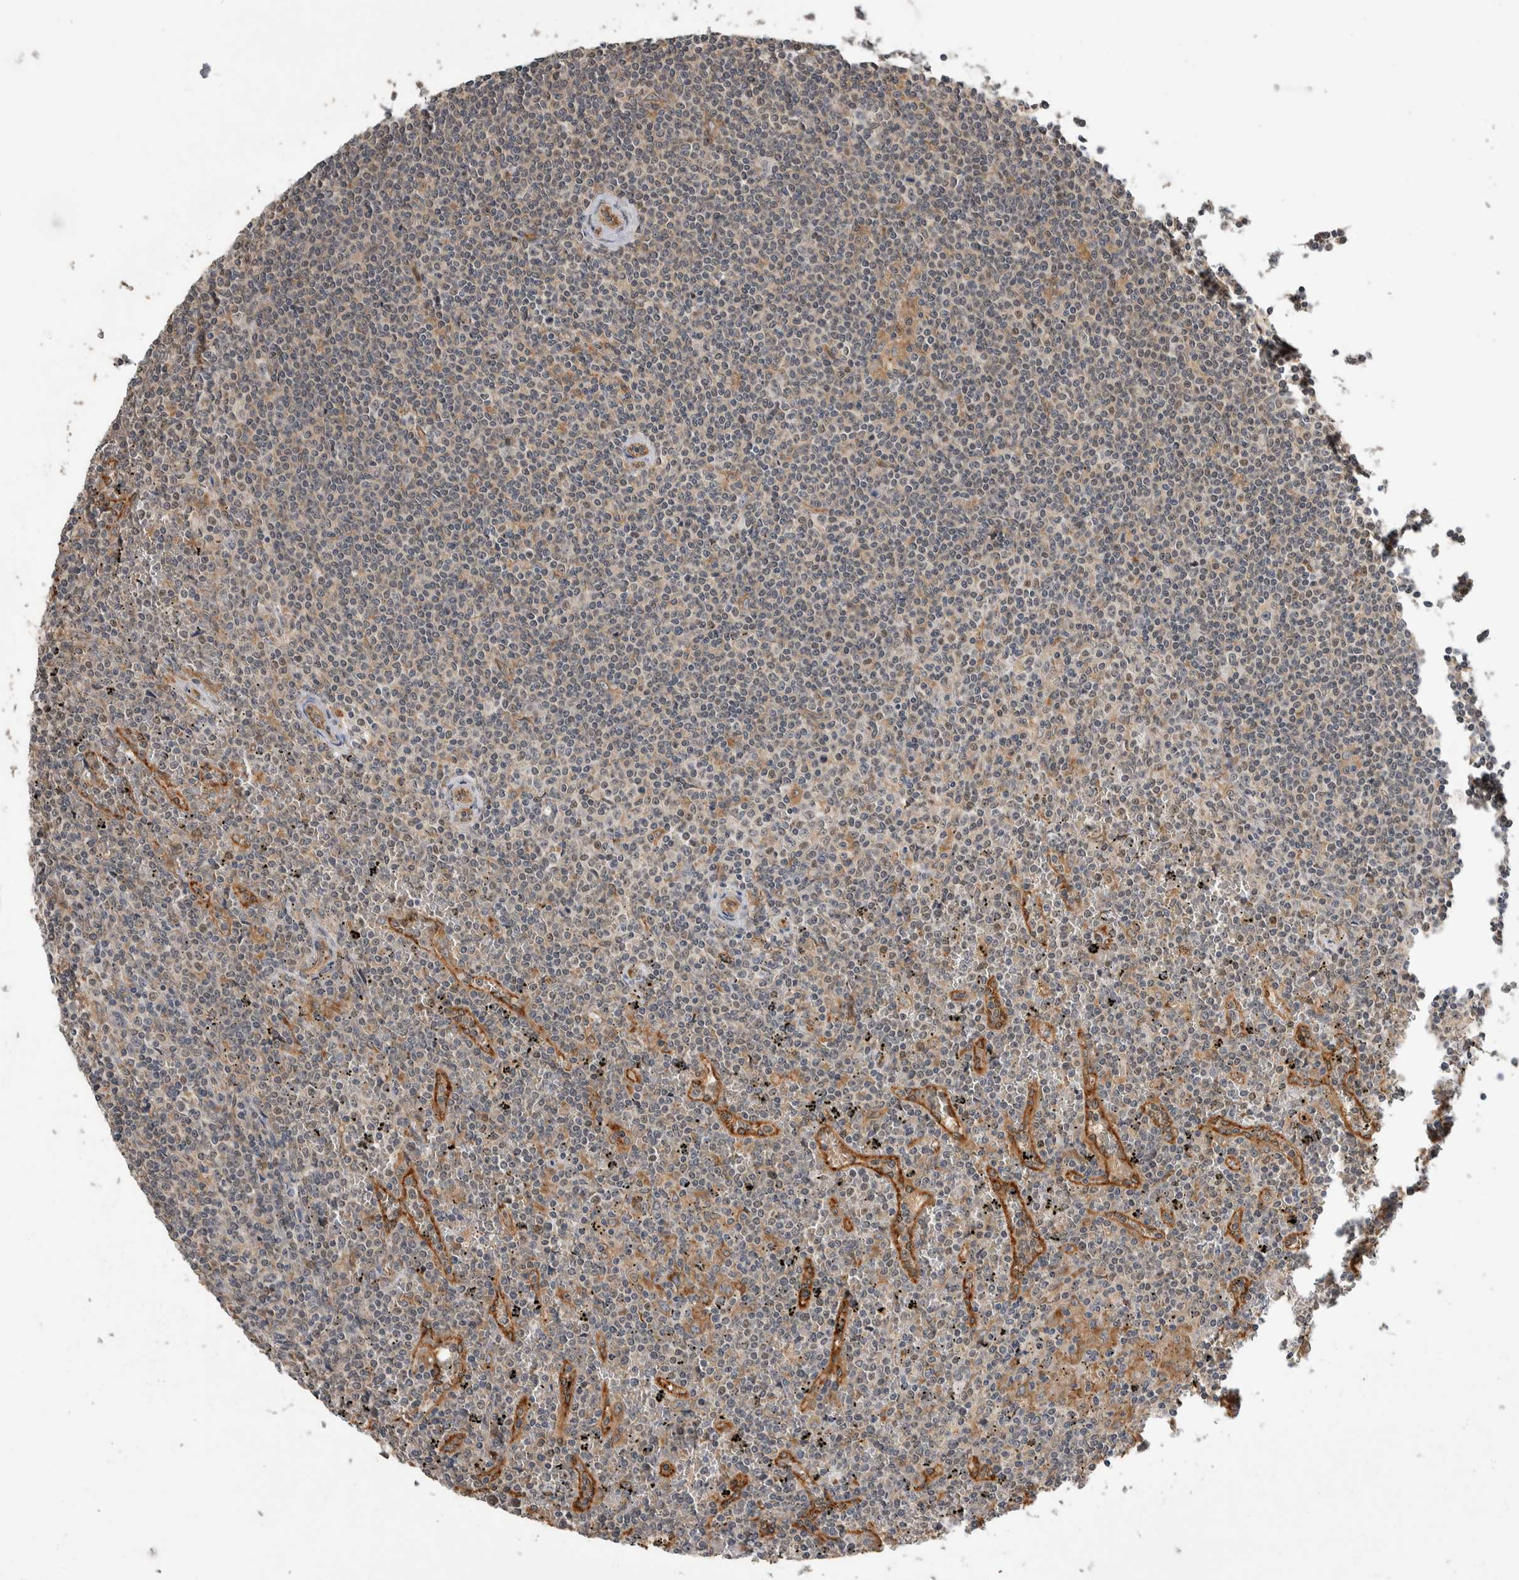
{"staining": {"intensity": "negative", "quantity": "none", "location": "none"}, "tissue": "lymphoma", "cell_type": "Tumor cells", "image_type": "cancer", "snomed": [{"axis": "morphology", "description": "Malignant lymphoma, non-Hodgkin's type, Low grade"}, {"axis": "topography", "description": "Spleen"}], "caption": "This is an immunohistochemistry (IHC) photomicrograph of malignant lymphoma, non-Hodgkin's type (low-grade). There is no expression in tumor cells.", "gene": "PRDM4", "patient": {"sex": "female", "age": 19}}